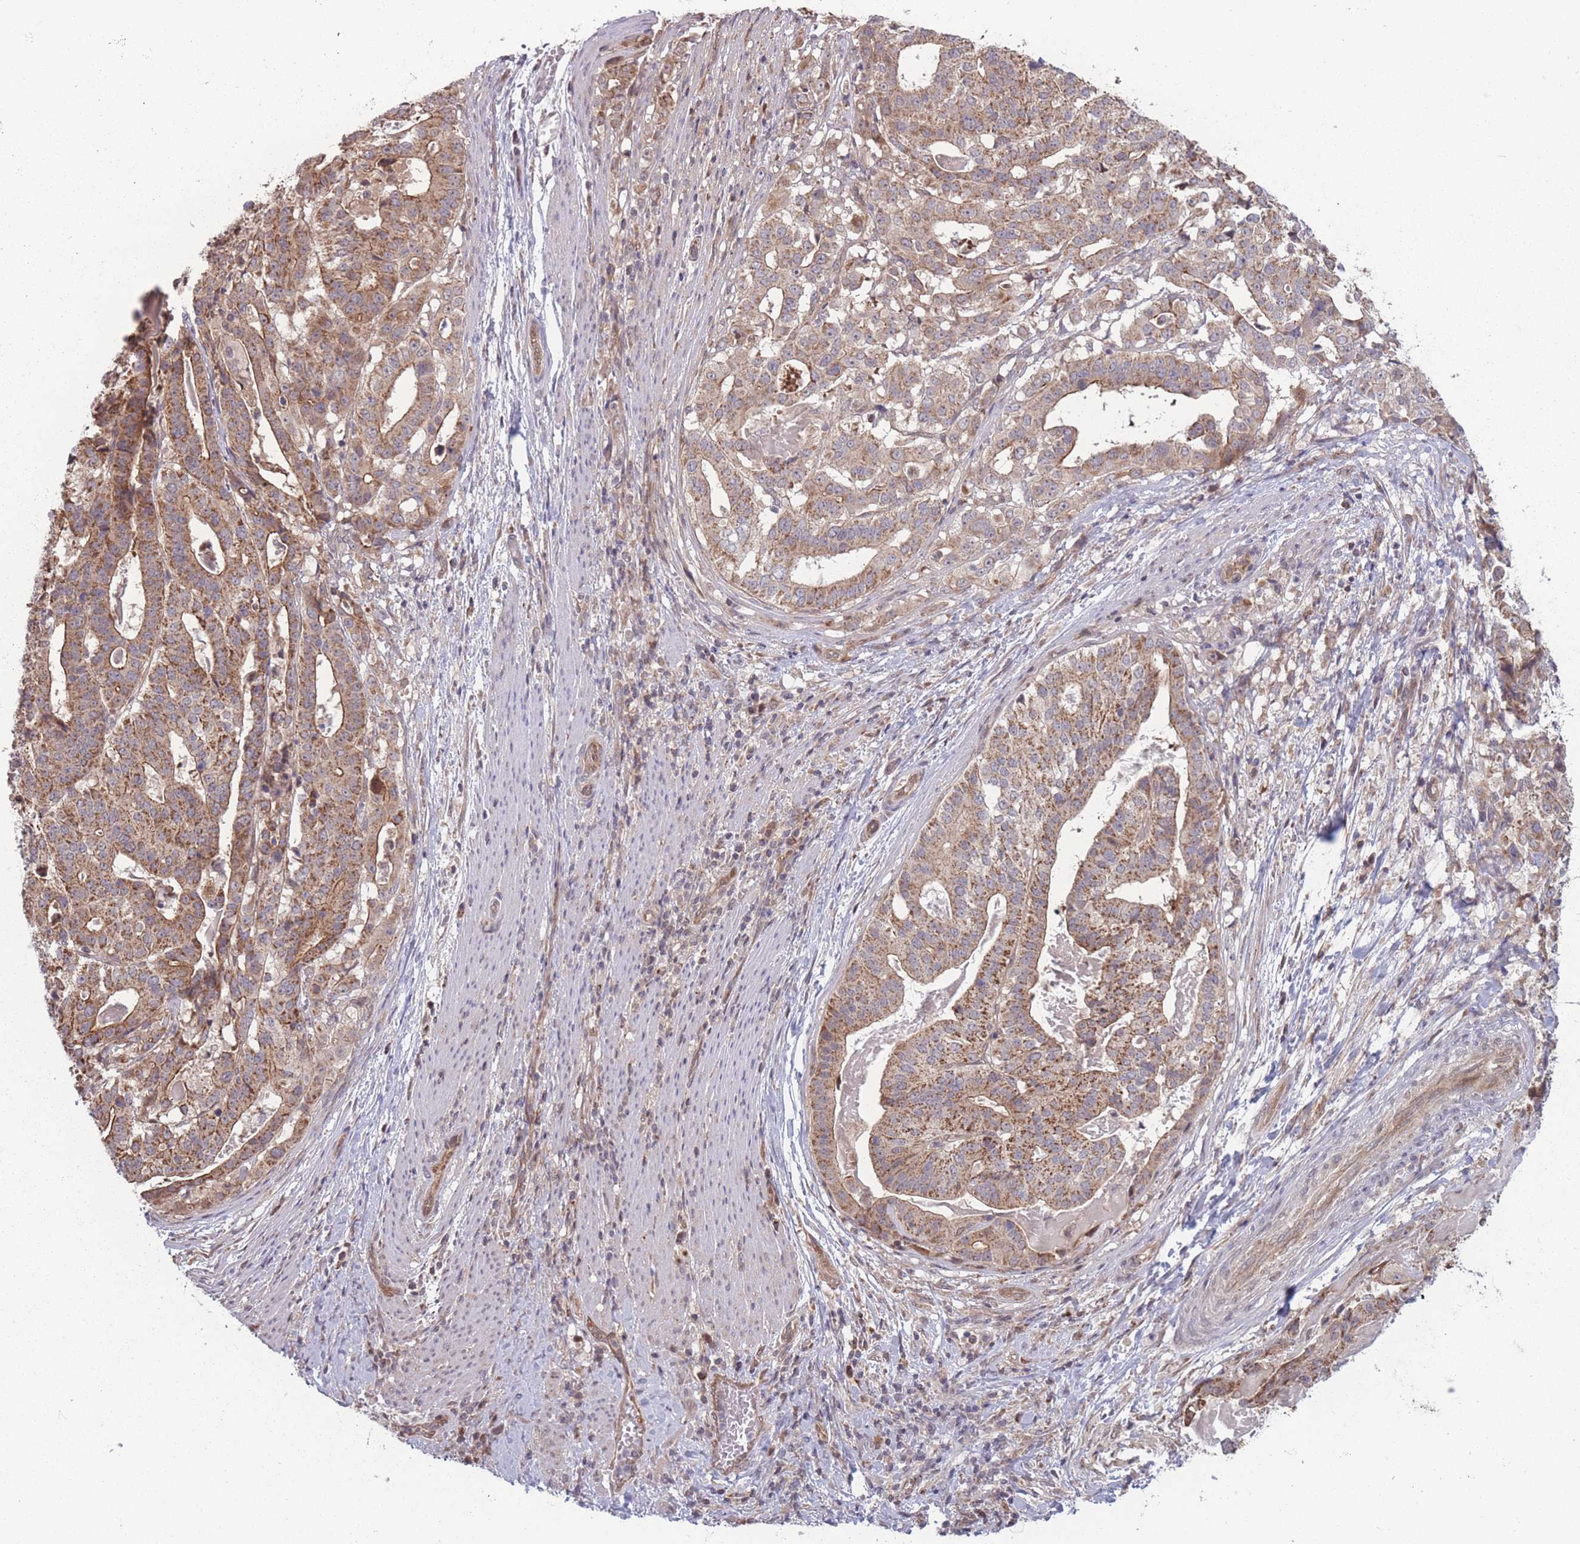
{"staining": {"intensity": "moderate", "quantity": ">75%", "location": "cytoplasmic/membranous"}, "tissue": "stomach cancer", "cell_type": "Tumor cells", "image_type": "cancer", "snomed": [{"axis": "morphology", "description": "Adenocarcinoma, NOS"}, {"axis": "topography", "description": "Stomach"}], "caption": "This photomicrograph displays immunohistochemistry (IHC) staining of adenocarcinoma (stomach), with medium moderate cytoplasmic/membranous staining in approximately >75% of tumor cells.", "gene": "RPS18", "patient": {"sex": "male", "age": 48}}